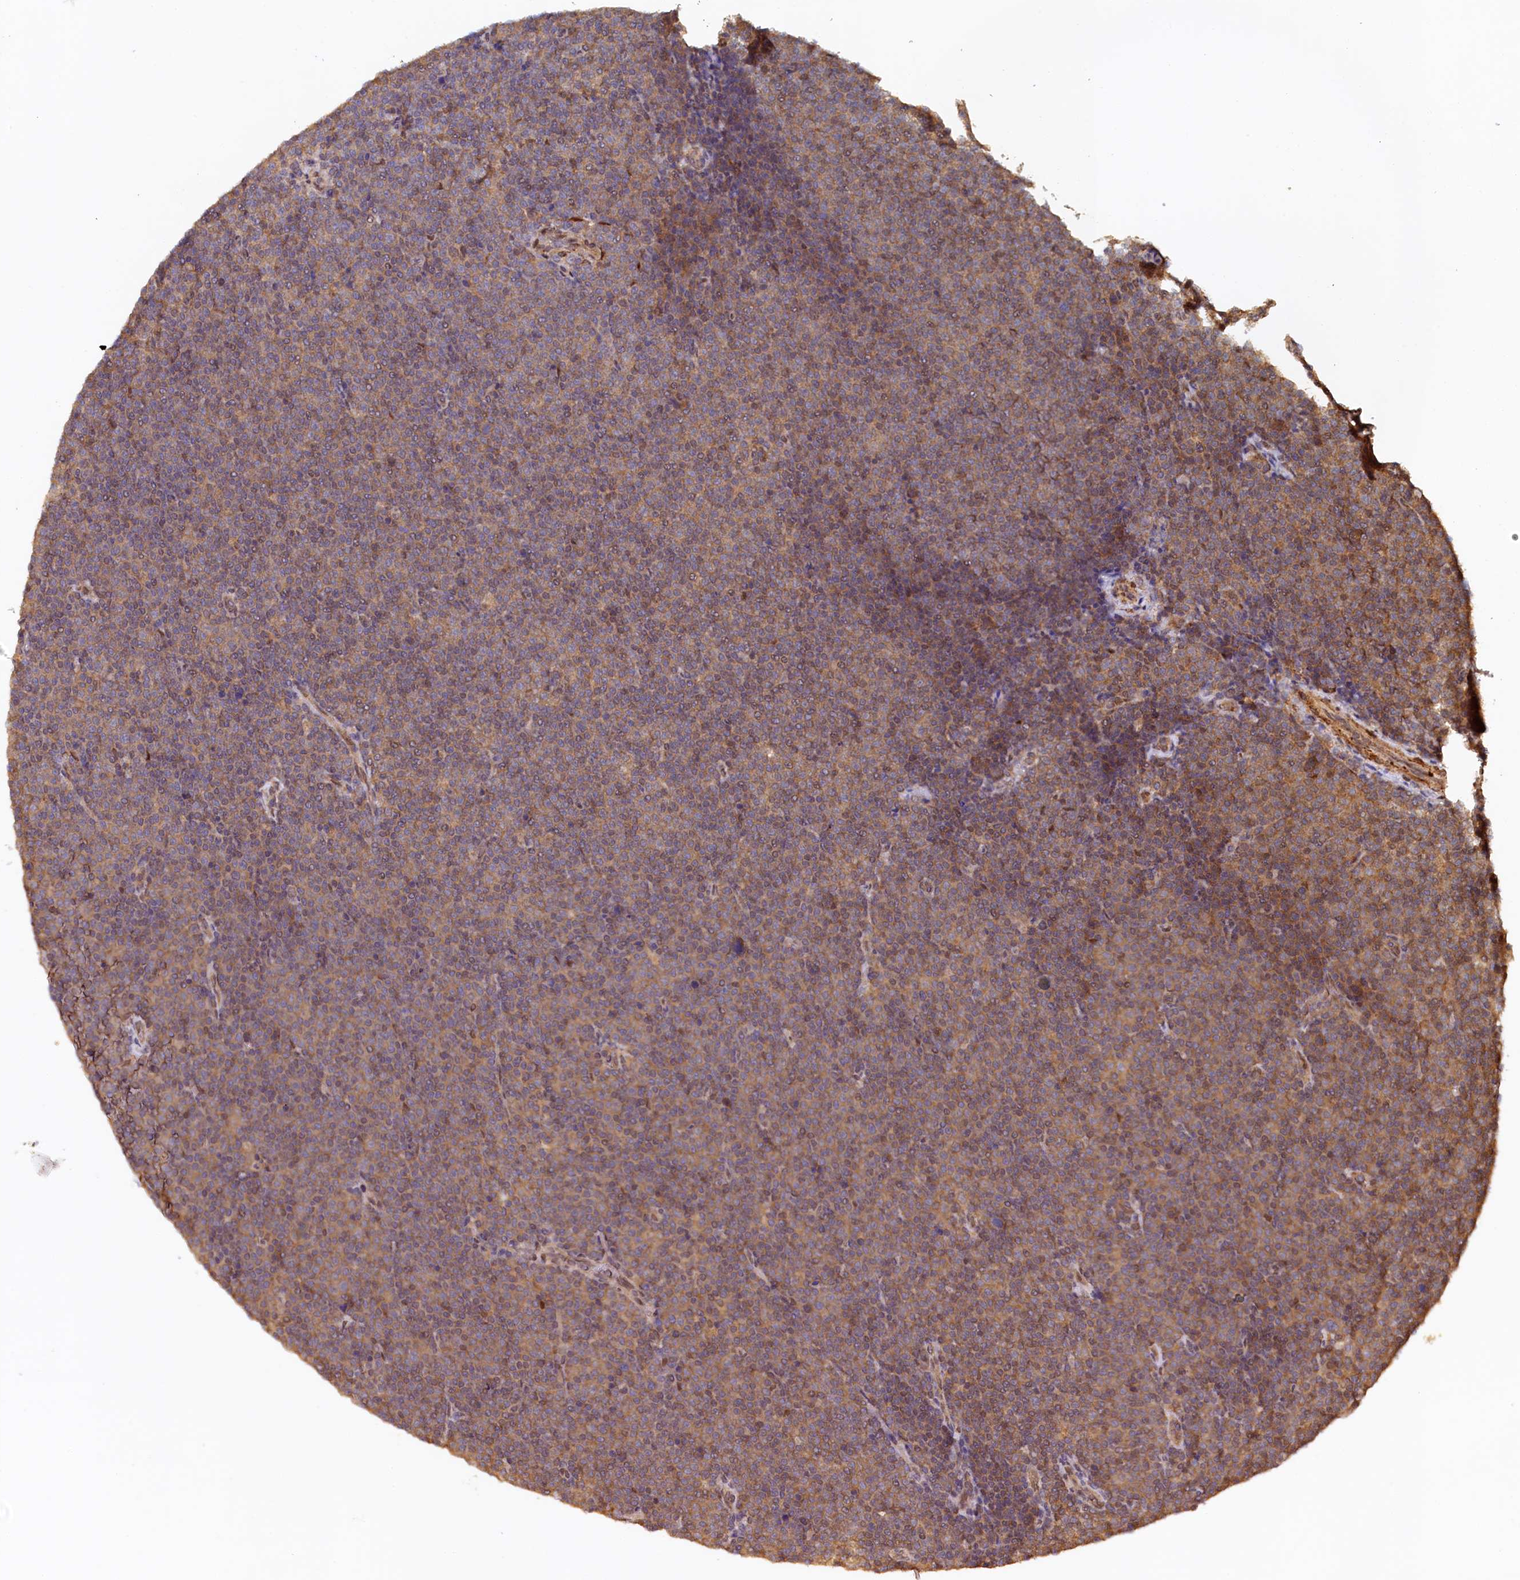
{"staining": {"intensity": "moderate", "quantity": ">75%", "location": "cytoplasmic/membranous"}, "tissue": "lymphoma", "cell_type": "Tumor cells", "image_type": "cancer", "snomed": [{"axis": "morphology", "description": "Malignant lymphoma, non-Hodgkin's type, Low grade"}, {"axis": "topography", "description": "Lymph node"}], "caption": "An IHC image of neoplastic tissue is shown. Protein staining in brown highlights moderate cytoplasmic/membranous positivity in malignant lymphoma, non-Hodgkin's type (low-grade) within tumor cells.", "gene": "UBL7", "patient": {"sex": "female", "age": 67}}